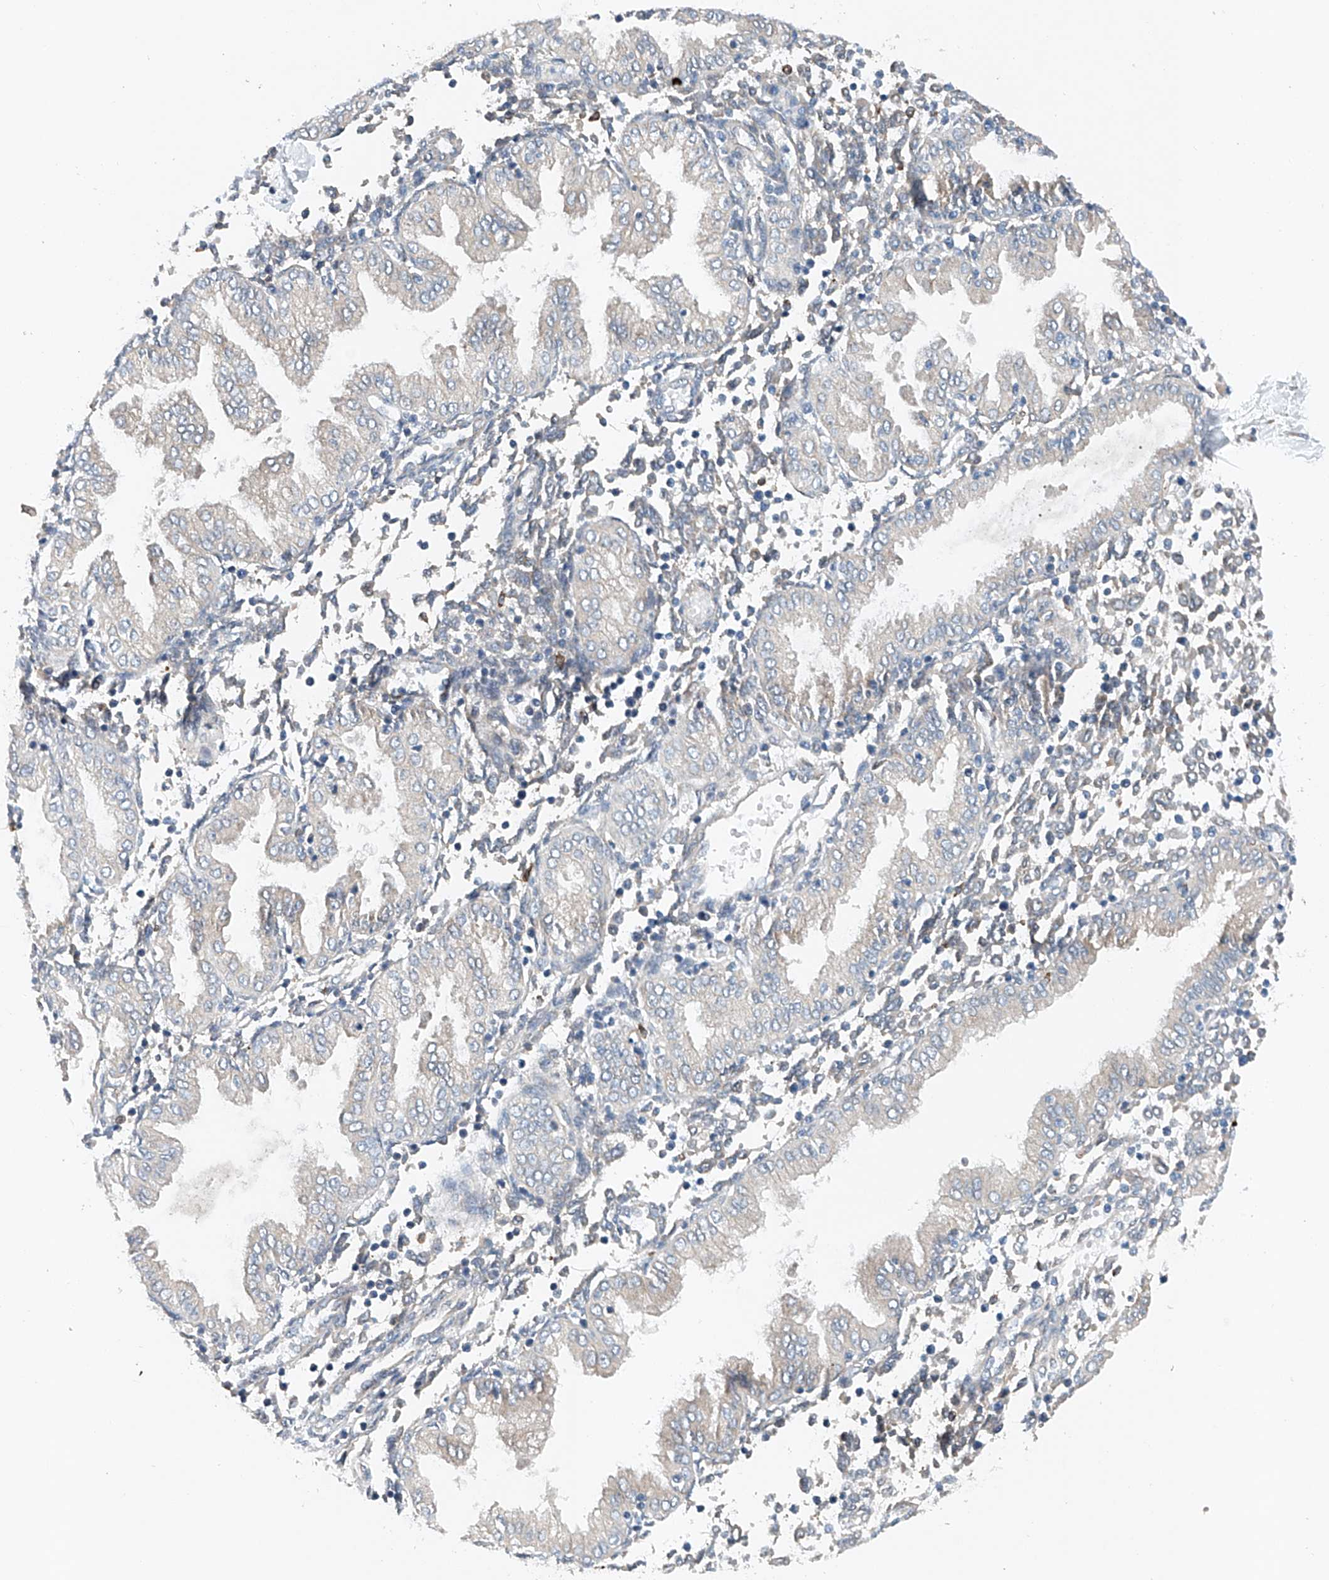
{"staining": {"intensity": "negative", "quantity": "none", "location": "none"}, "tissue": "endometrium", "cell_type": "Cells in endometrial stroma", "image_type": "normal", "snomed": [{"axis": "morphology", "description": "Normal tissue, NOS"}, {"axis": "topography", "description": "Endometrium"}], "caption": "IHC histopathology image of normal endometrium: human endometrium stained with DAB (3,3'-diaminobenzidine) exhibits no significant protein expression in cells in endometrial stroma.", "gene": "CEP85L", "patient": {"sex": "female", "age": 53}}